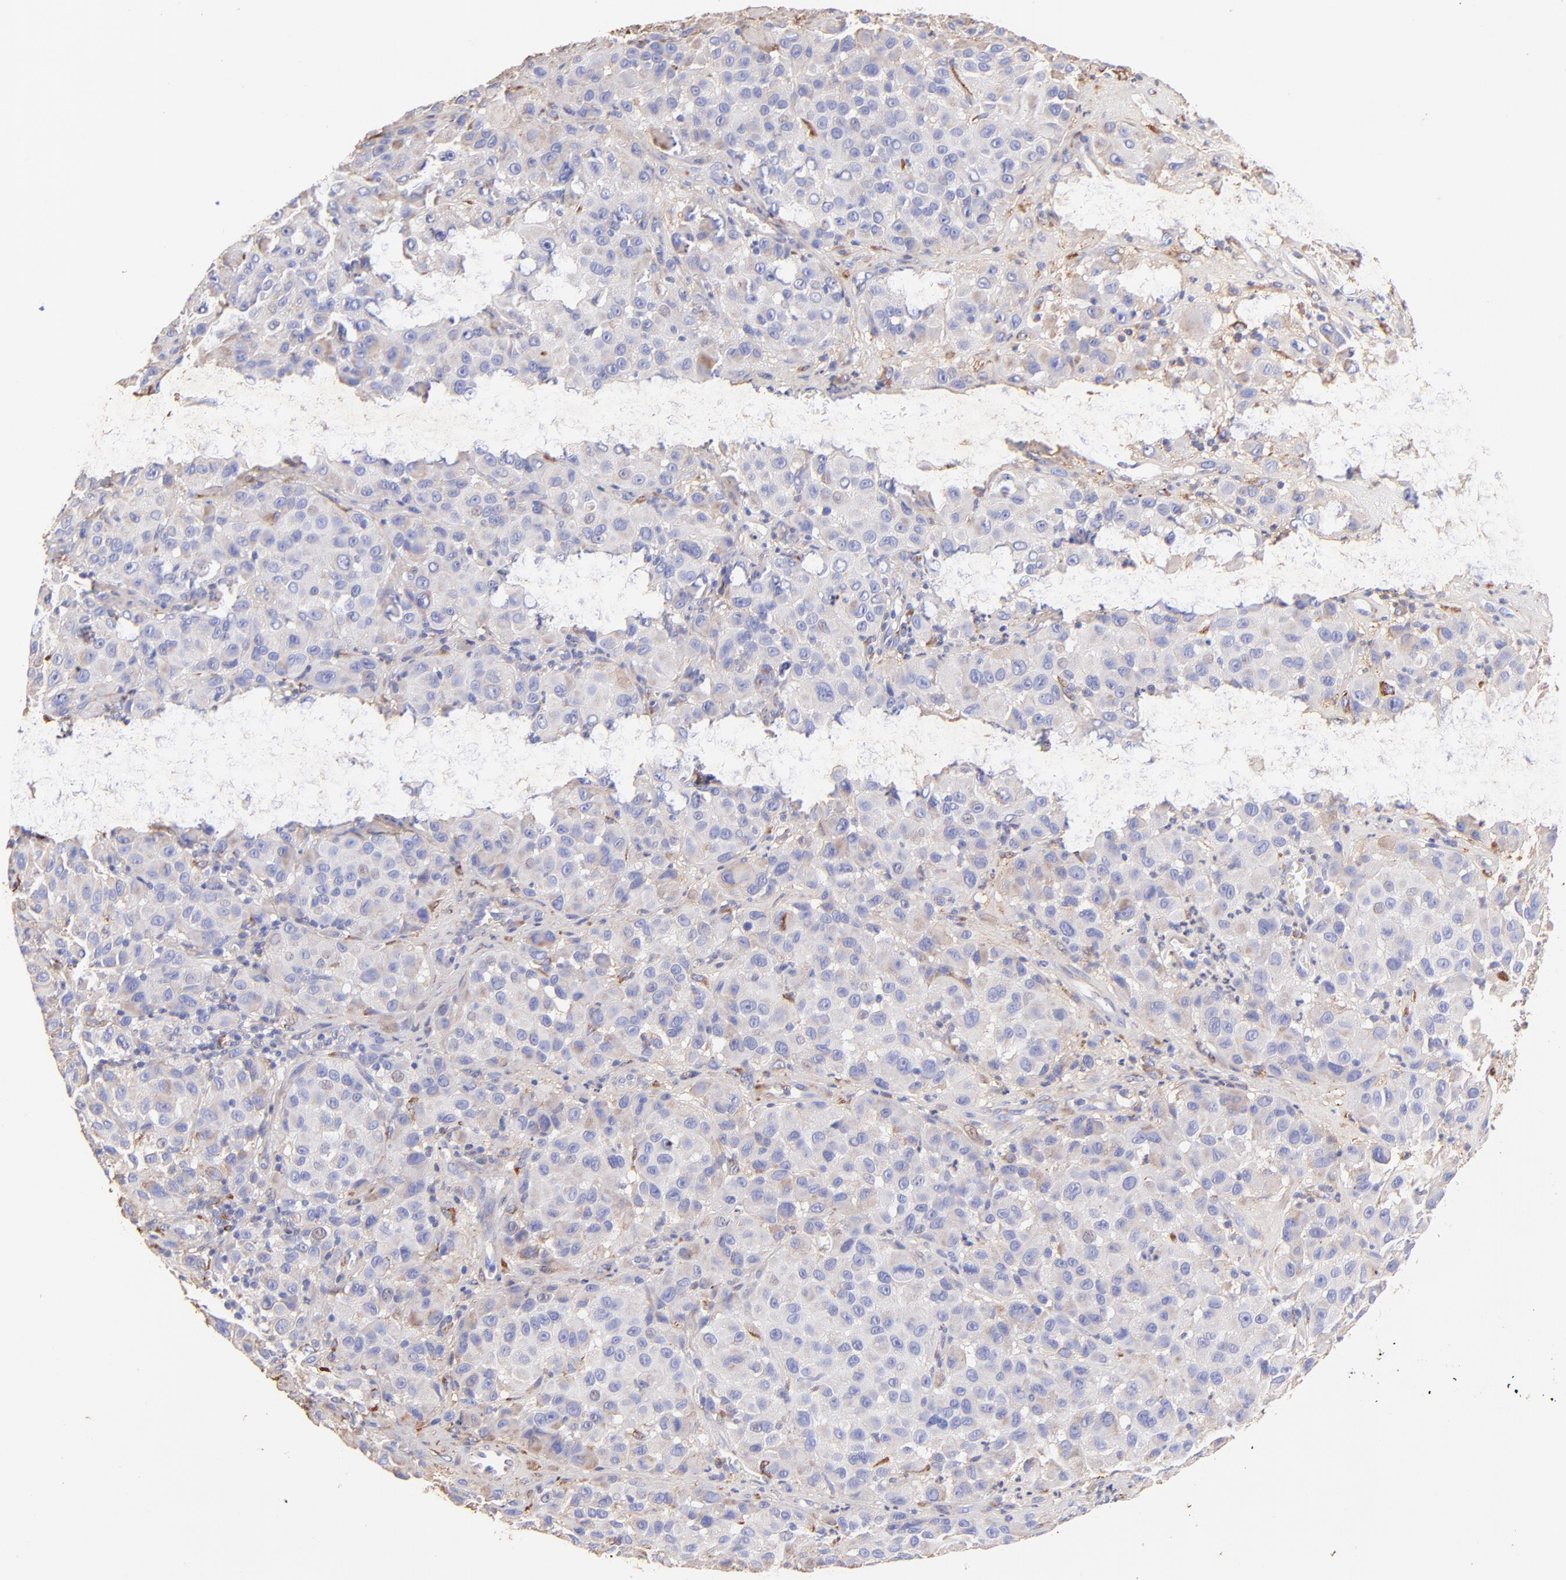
{"staining": {"intensity": "weak", "quantity": "<25%", "location": "cytoplasmic/membranous"}, "tissue": "melanoma", "cell_type": "Tumor cells", "image_type": "cancer", "snomed": [{"axis": "morphology", "description": "Malignant melanoma, NOS"}, {"axis": "topography", "description": "Skin"}], "caption": "The immunohistochemistry histopathology image has no significant staining in tumor cells of melanoma tissue.", "gene": "BGN", "patient": {"sex": "female", "age": 21}}